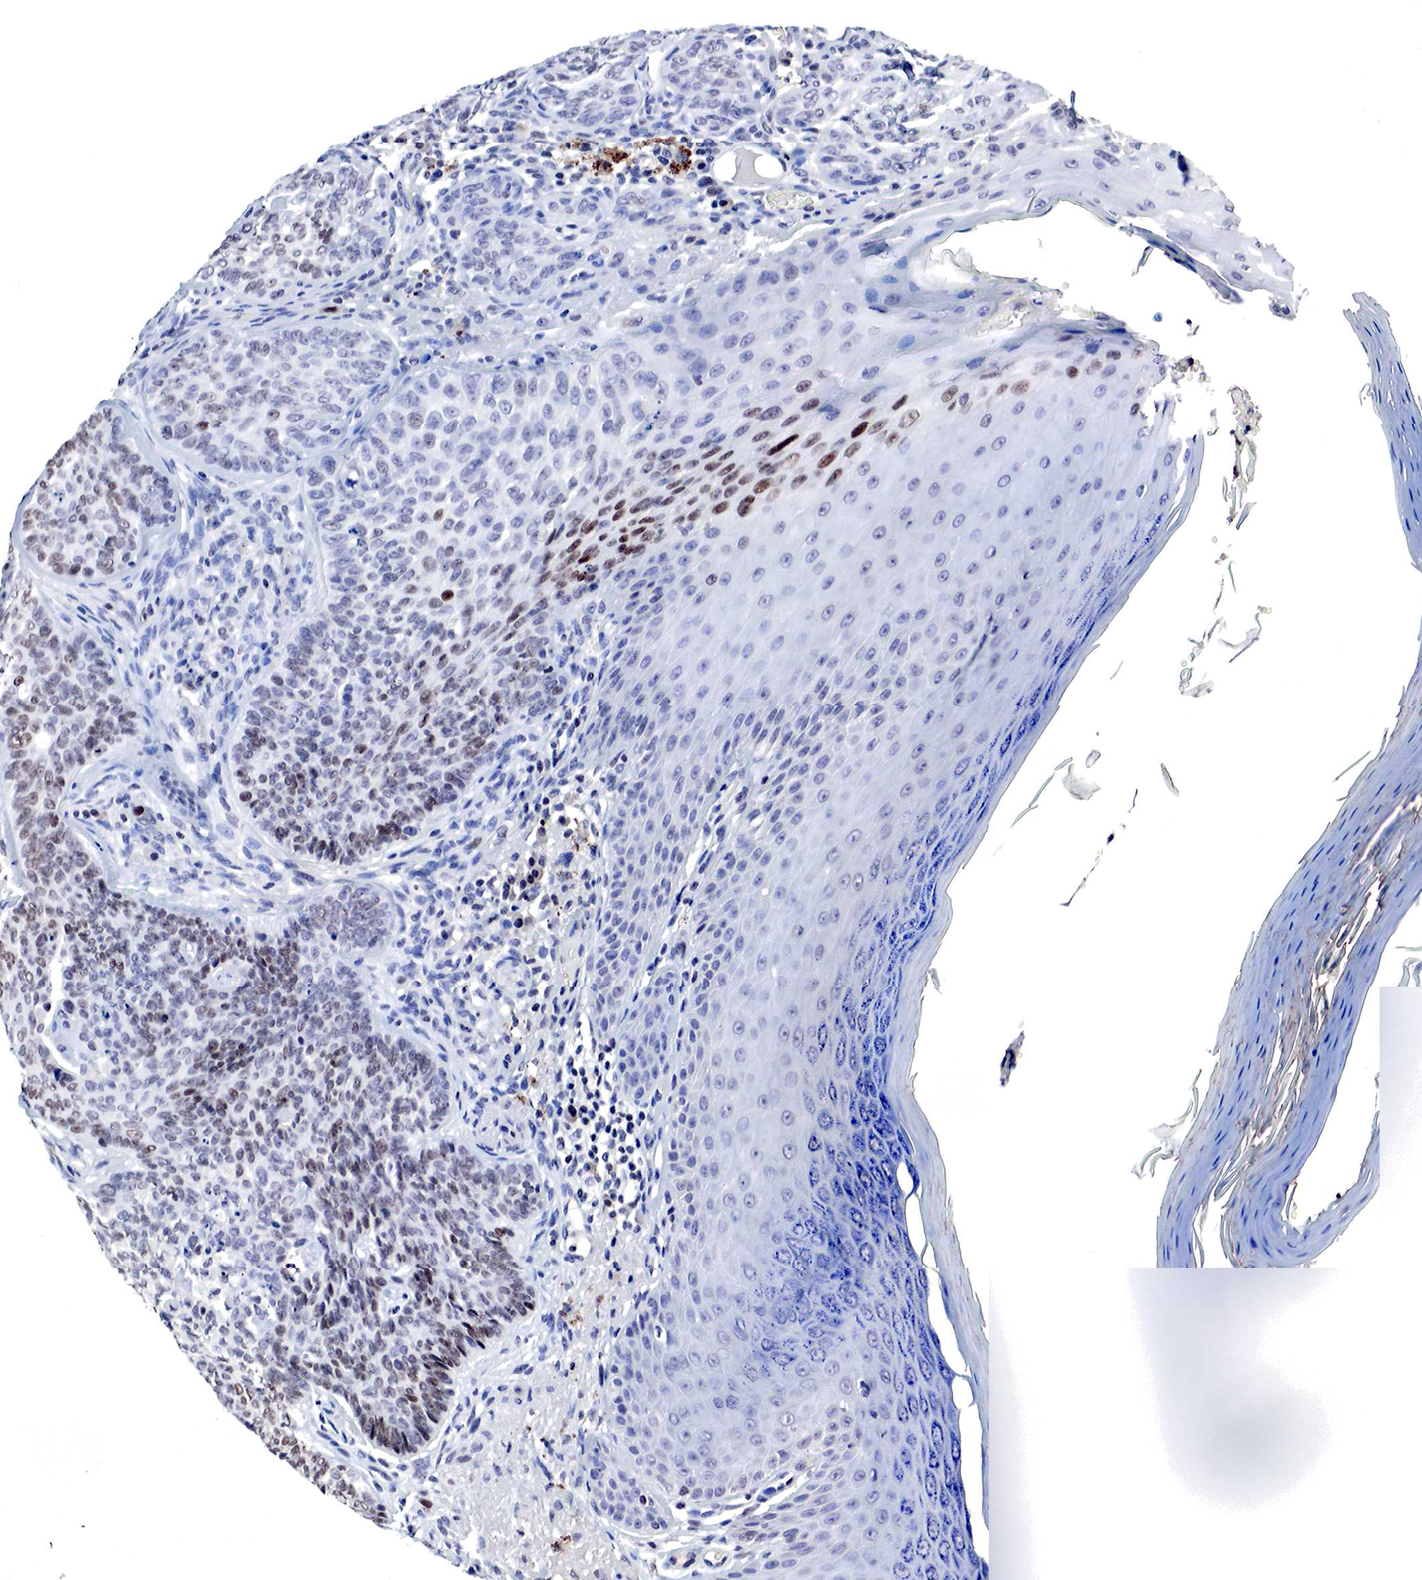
{"staining": {"intensity": "negative", "quantity": "none", "location": "none"}, "tissue": "skin cancer", "cell_type": "Tumor cells", "image_type": "cancer", "snomed": [{"axis": "morphology", "description": "Normal tissue, NOS"}, {"axis": "morphology", "description": "Basal cell carcinoma"}, {"axis": "topography", "description": "Skin"}], "caption": "Skin cancer (basal cell carcinoma) stained for a protein using IHC exhibits no positivity tumor cells.", "gene": "DACH2", "patient": {"sex": "male", "age": 74}}